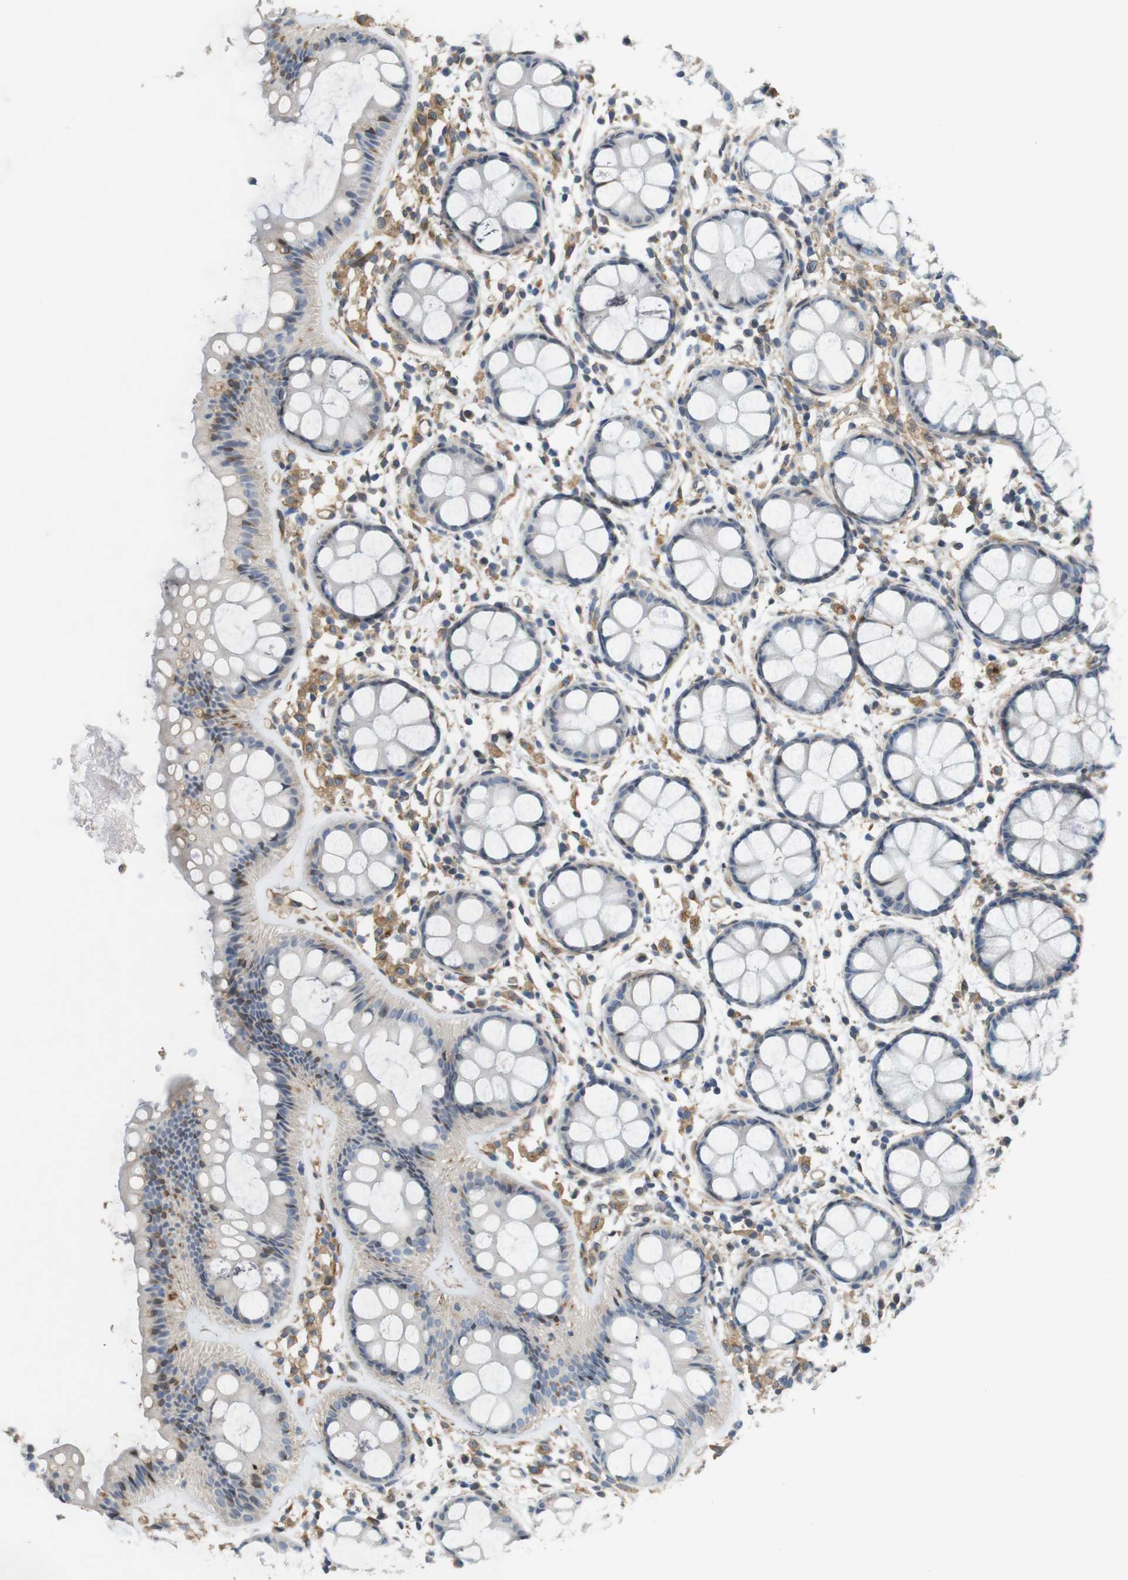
{"staining": {"intensity": "negative", "quantity": "none", "location": "none"}, "tissue": "rectum", "cell_type": "Glandular cells", "image_type": "normal", "snomed": [{"axis": "morphology", "description": "Normal tissue, NOS"}, {"axis": "topography", "description": "Rectum"}], "caption": "Rectum stained for a protein using immunohistochemistry shows no staining glandular cells.", "gene": "PCDH10", "patient": {"sex": "female", "age": 66}}